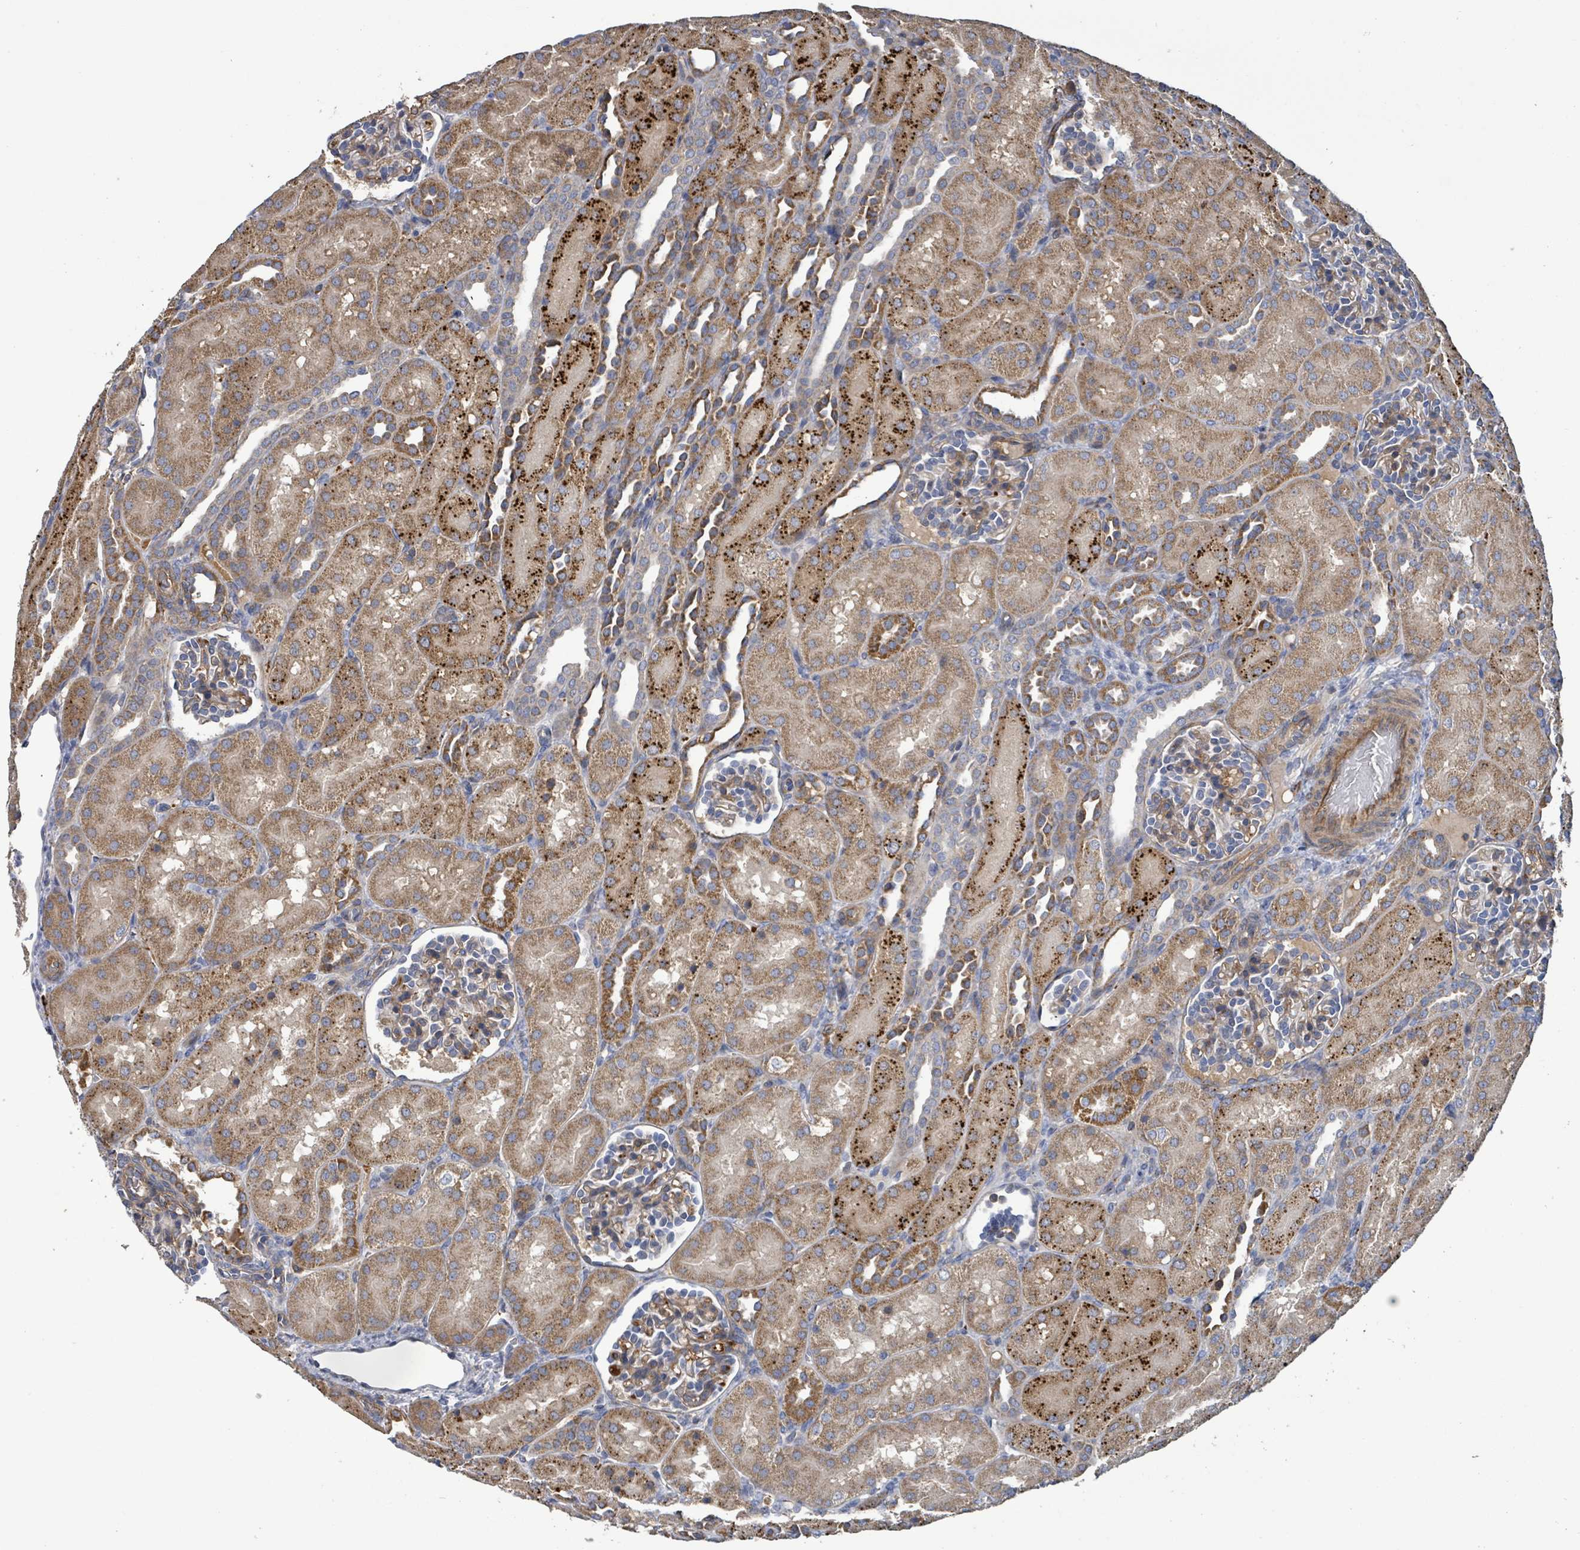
{"staining": {"intensity": "moderate", "quantity": "25%-75%", "location": "cytoplasmic/membranous"}, "tissue": "kidney", "cell_type": "Cells in glomeruli", "image_type": "normal", "snomed": [{"axis": "morphology", "description": "Normal tissue, NOS"}, {"axis": "topography", "description": "Kidney"}], "caption": "Immunohistochemistry micrograph of unremarkable kidney stained for a protein (brown), which reveals medium levels of moderate cytoplasmic/membranous staining in approximately 25%-75% of cells in glomeruli.", "gene": "PLAAT1", "patient": {"sex": "male", "age": 1}}